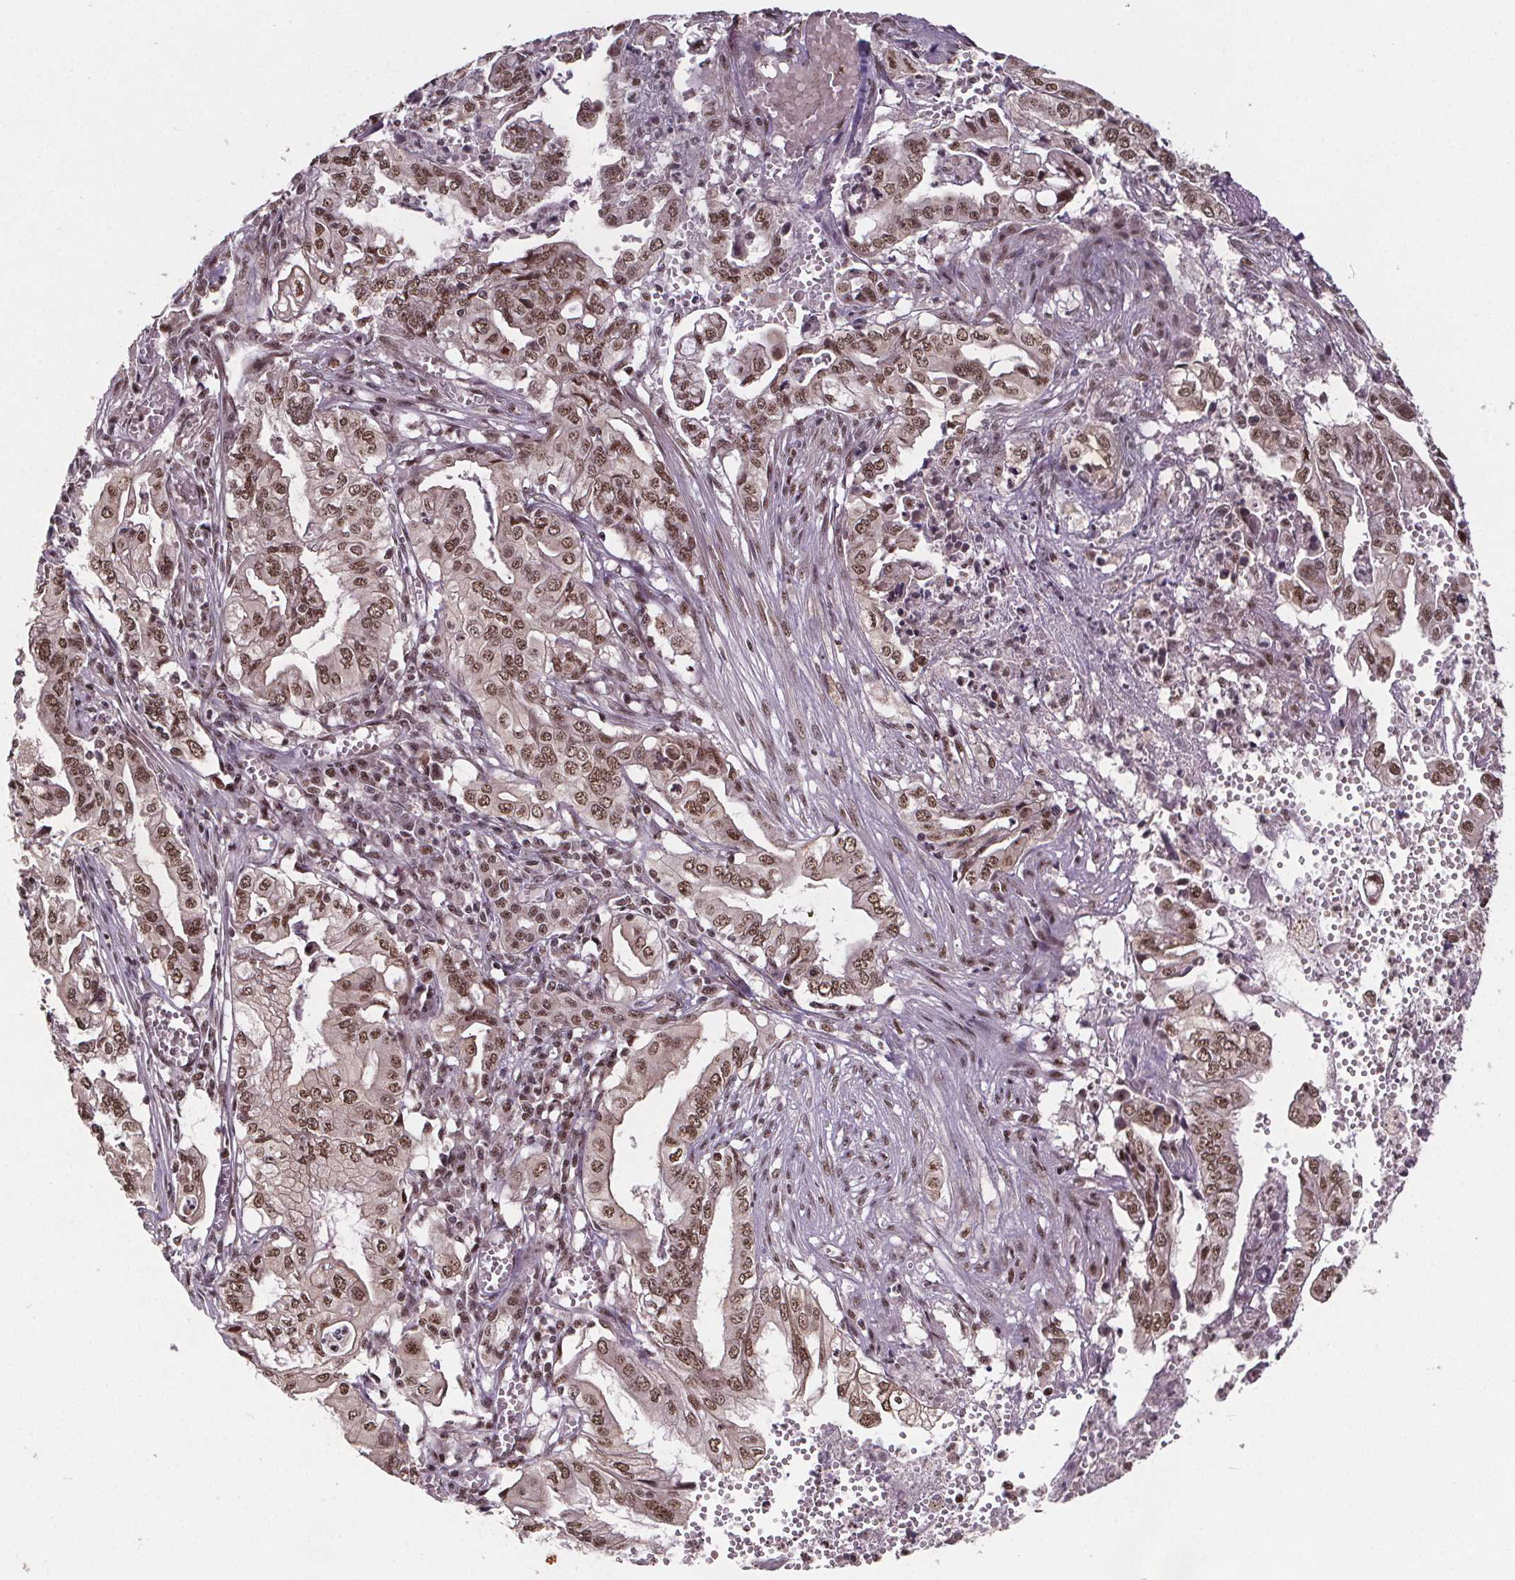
{"staining": {"intensity": "moderate", "quantity": ">75%", "location": "nuclear"}, "tissue": "pancreatic cancer", "cell_type": "Tumor cells", "image_type": "cancer", "snomed": [{"axis": "morphology", "description": "Adenocarcinoma, NOS"}, {"axis": "topography", "description": "Pancreas"}], "caption": "The micrograph reveals a brown stain indicating the presence of a protein in the nuclear of tumor cells in pancreatic cancer.", "gene": "JARID2", "patient": {"sex": "male", "age": 68}}